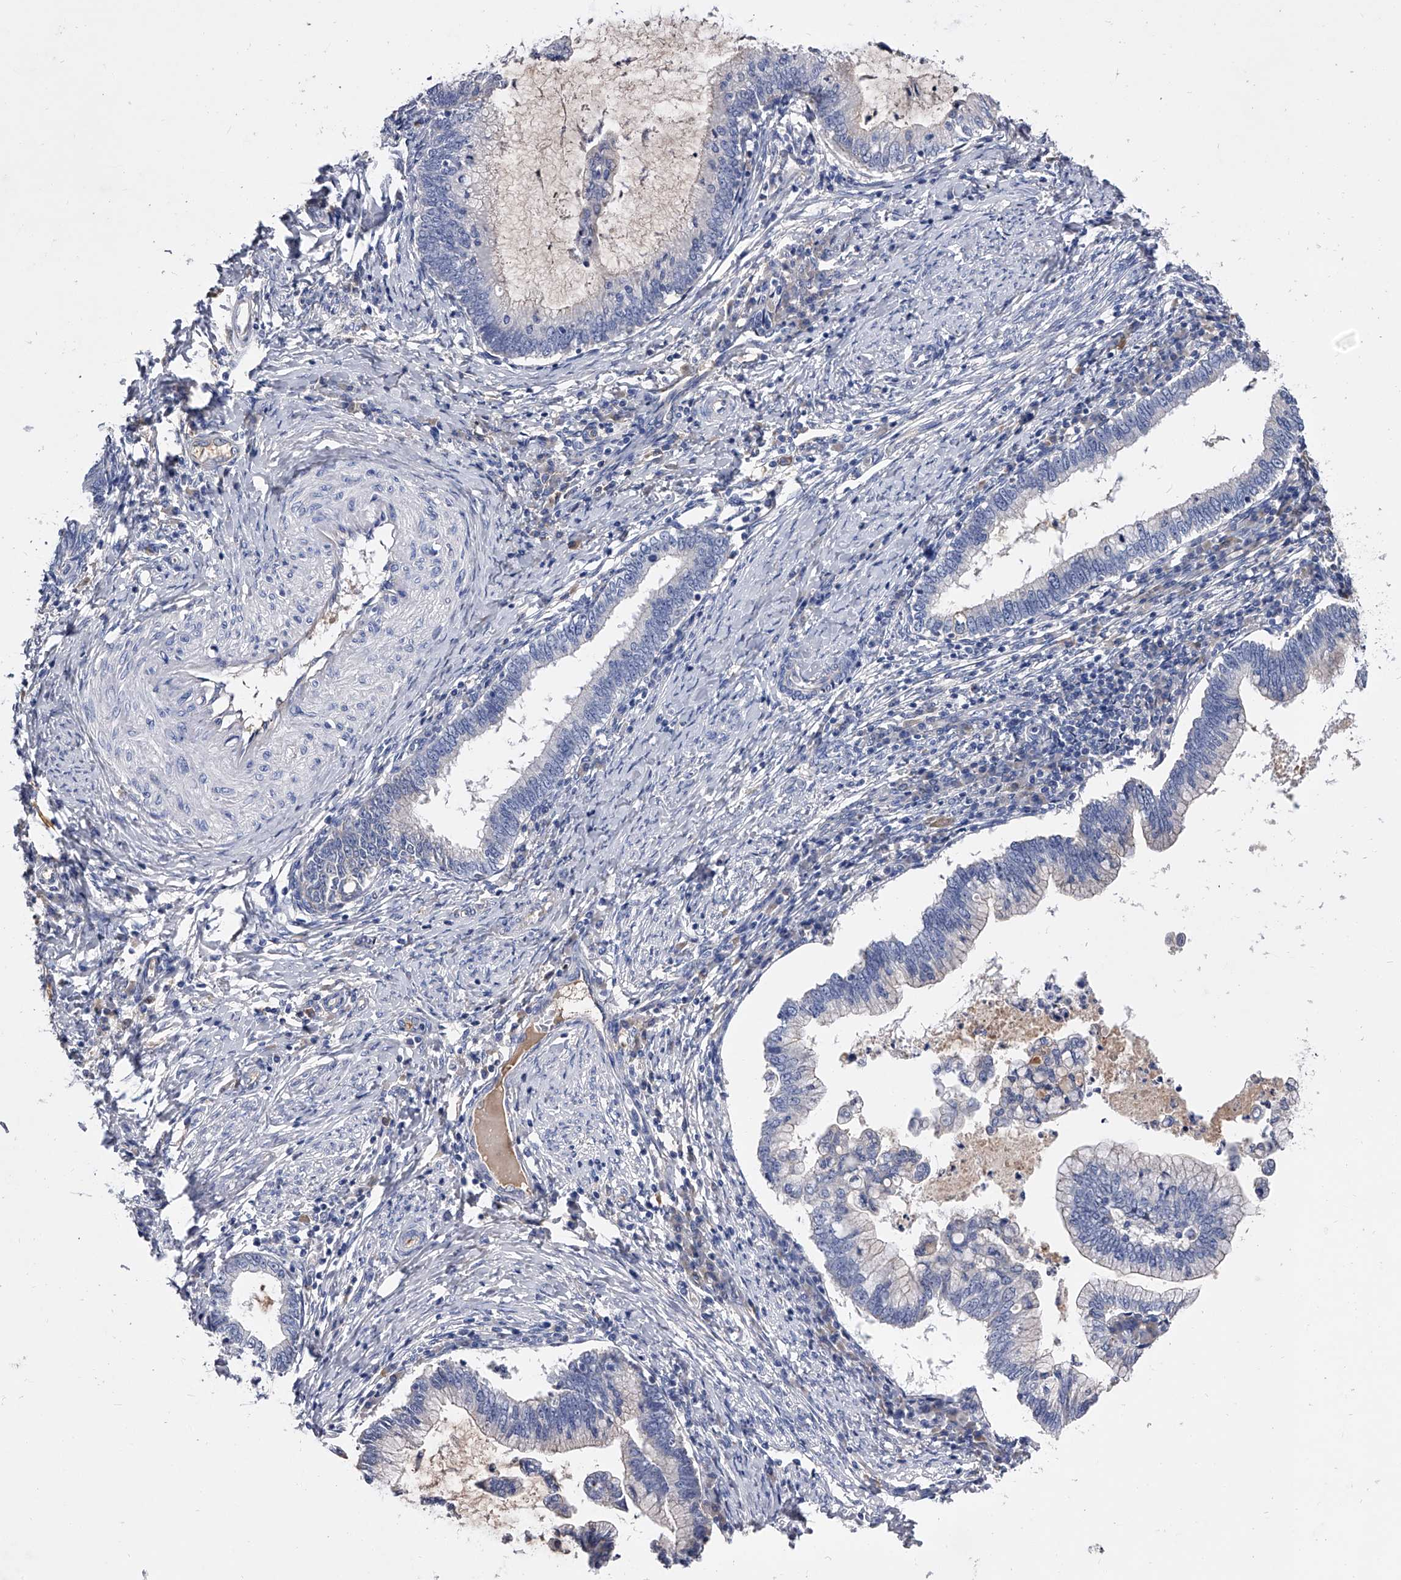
{"staining": {"intensity": "negative", "quantity": "none", "location": "none"}, "tissue": "cervical cancer", "cell_type": "Tumor cells", "image_type": "cancer", "snomed": [{"axis": "morphology", "description": "Adenocarcinoma, NOS"}, {"axis": "topography", "description": "Cervix"}], "caption": "High power microscopy micrograph of an IHC histopathology image of adenocarcinoma (cervical), revealing no significant expression in tumor cells. Nuclei are stained in blue.", "gene": "EFCAB7", "patient": {"sex": "female", "age": 36}}